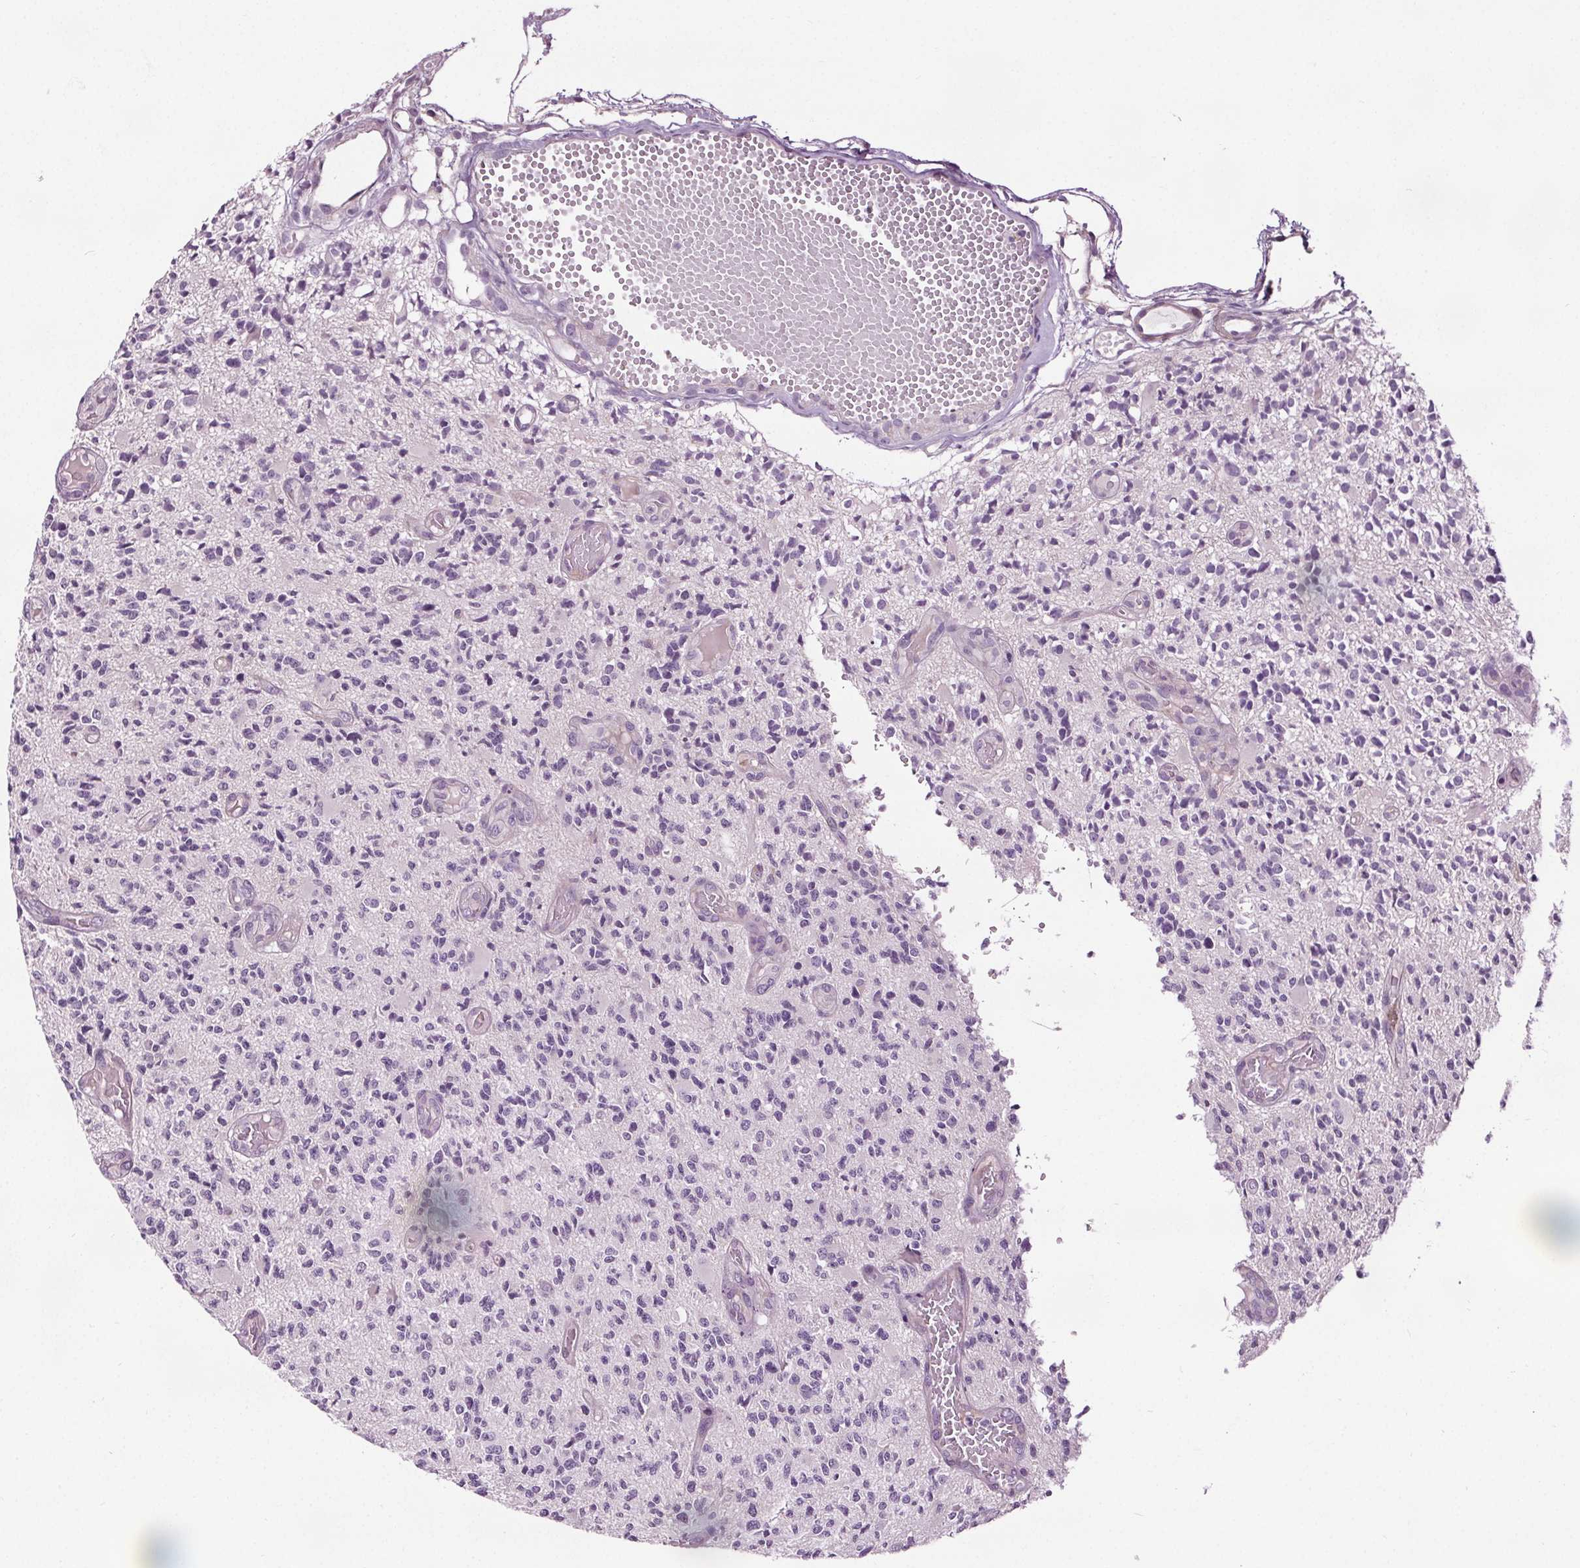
{"staining": {"intensity": "negative", "quantity": "none", "location": "none"}, "tissue": "glioma", "cell_type": "Tumor cells", "image_type": "cancer", "snomed": [{"axis": "morphology", "description": "Glioma, malignant, High grade"}, {"axis": "topography", "description": "Brain"}], "caption": "Tumor cells show no significant expression in malignant glioma (high-grade).", "gene": "RASA1", "patient": {"sex": "female", "age": 63}}